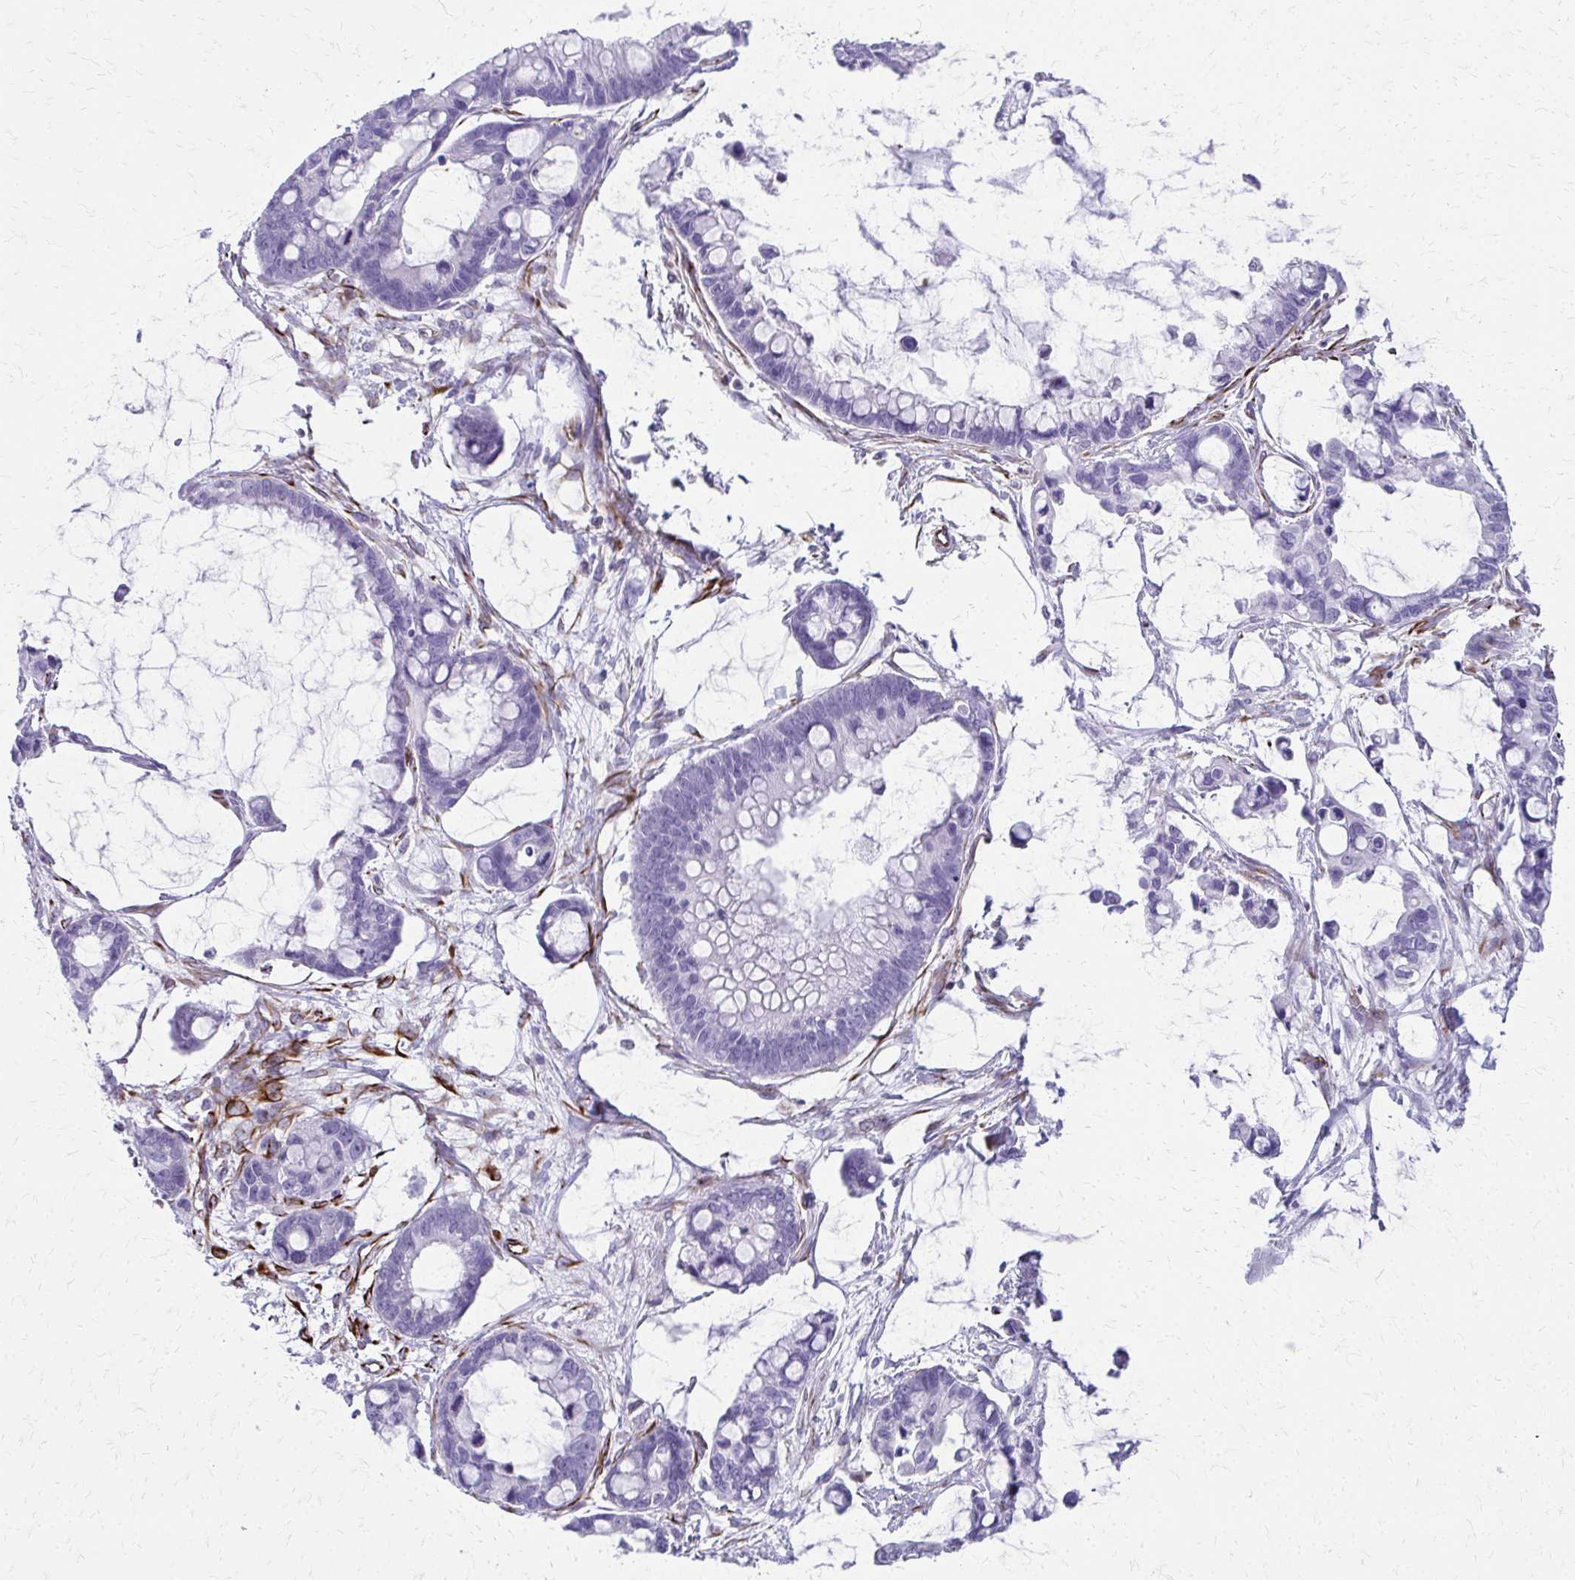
{"staining": {"intensity": "negative", "quantity": "none", "location": "none"}, "tissue": "ovarian cancer", "cell_type": "Tumor cells", "image_type": "cancer", "snomed": [{"axis": "morphology", "description": "Cystadenocarcinoma, mucinous, NOS"}, {"axis": "topography", "description": "Ovary"}], "caption": "A high-resolution histopathology image shows immunohistochemistry staining of ovarian mucinous cystadenocarcinoma, which reveals no significant positivity in tumor cells.", "gene": "TRIM6", "patient": {"sex": "female", "age": 63}}